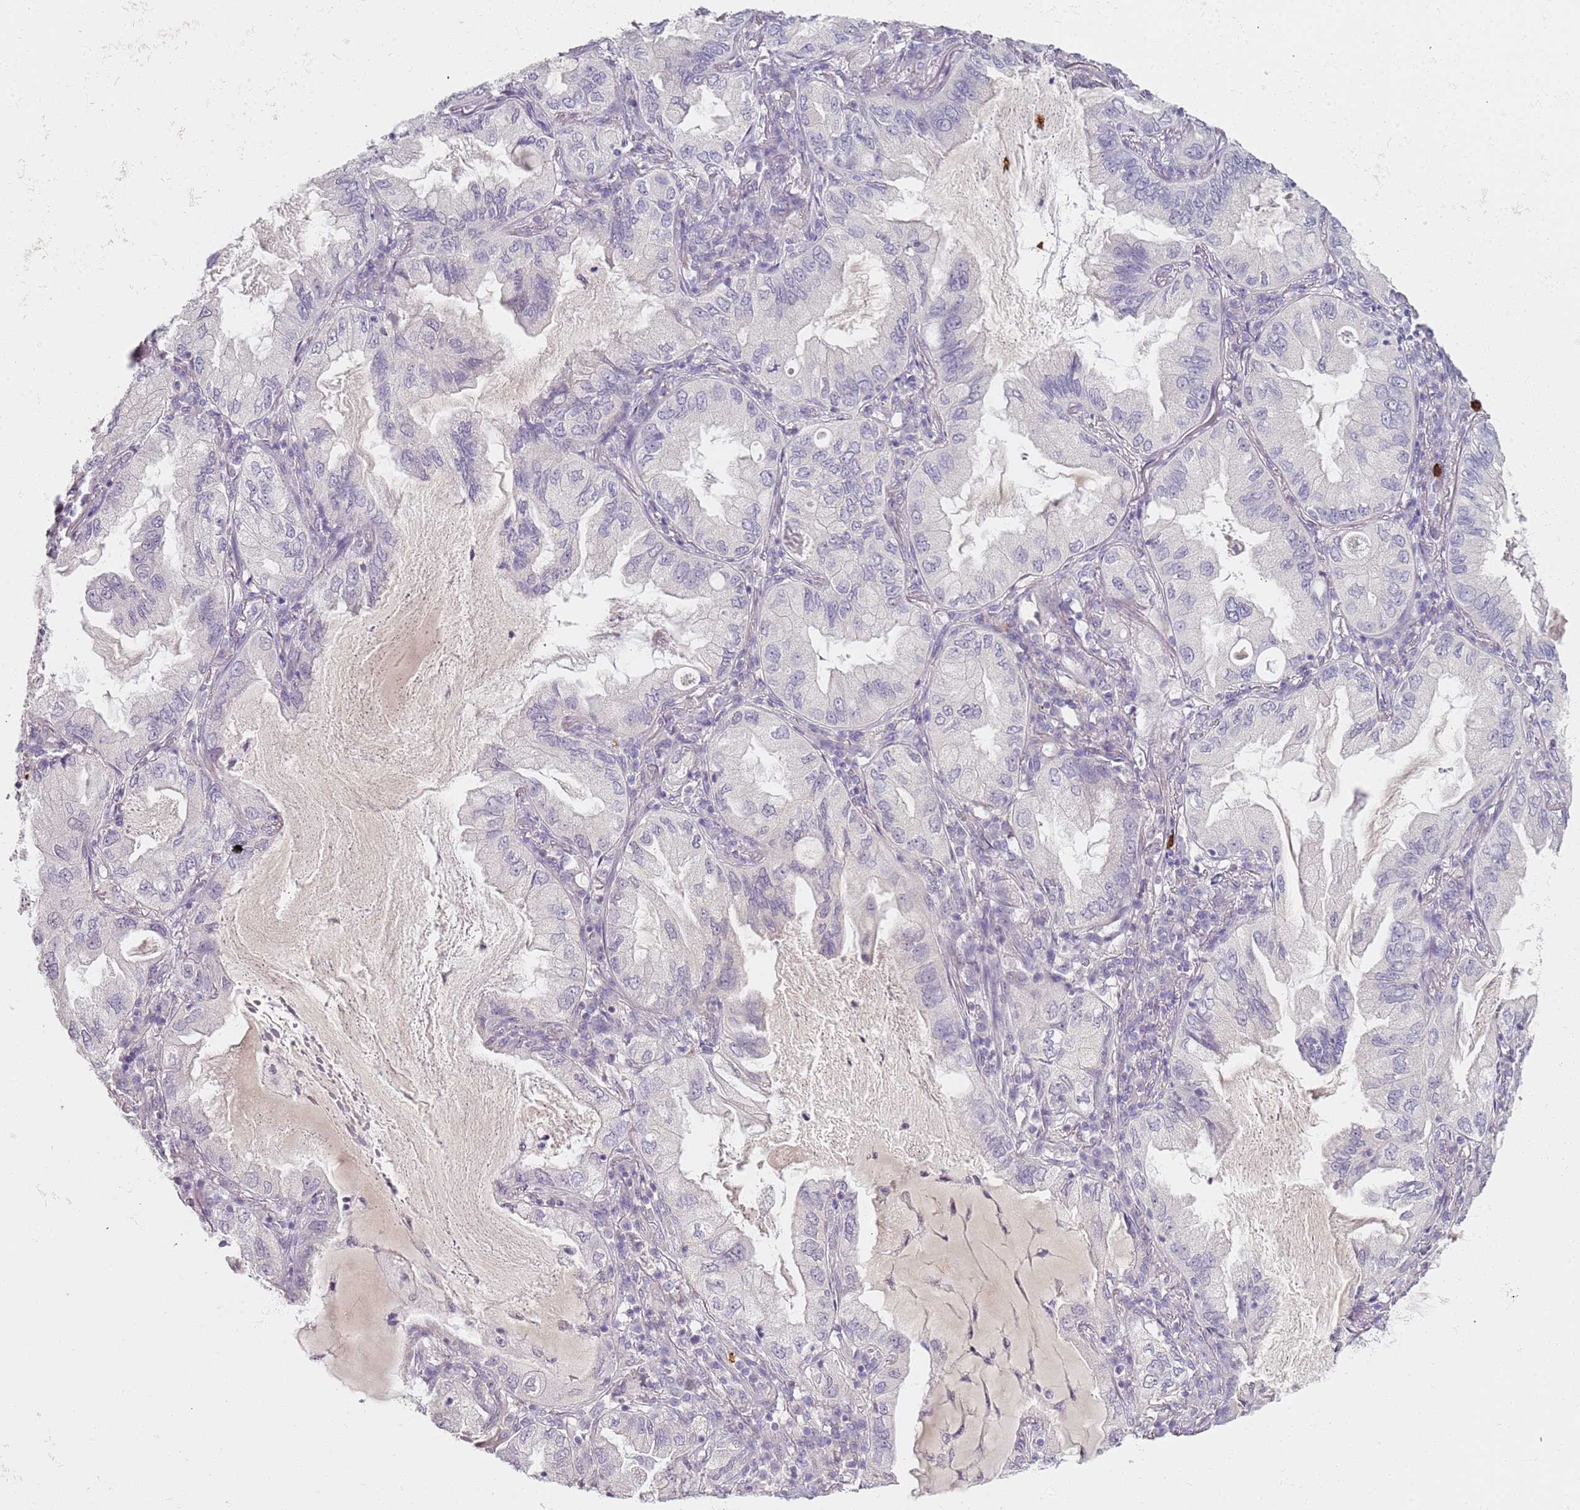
{"staining": {"intensity": "negative", "quantity": "none", "location": "none"}, "tissue": "lung cancer", "cell_type": "Tumor cells", "image_type": "cancer", "snomed": [{"axis": "morphology", "description": "Adenocarcinoma, NOS"}, {"axis": "topography", "description": "Lung"}], "caption": "Tumor cells are negative for protein expression in human adenocarcinoma (lung).", "gene": "CD40LG", "patient": {"sex": "female", "age": 69}}